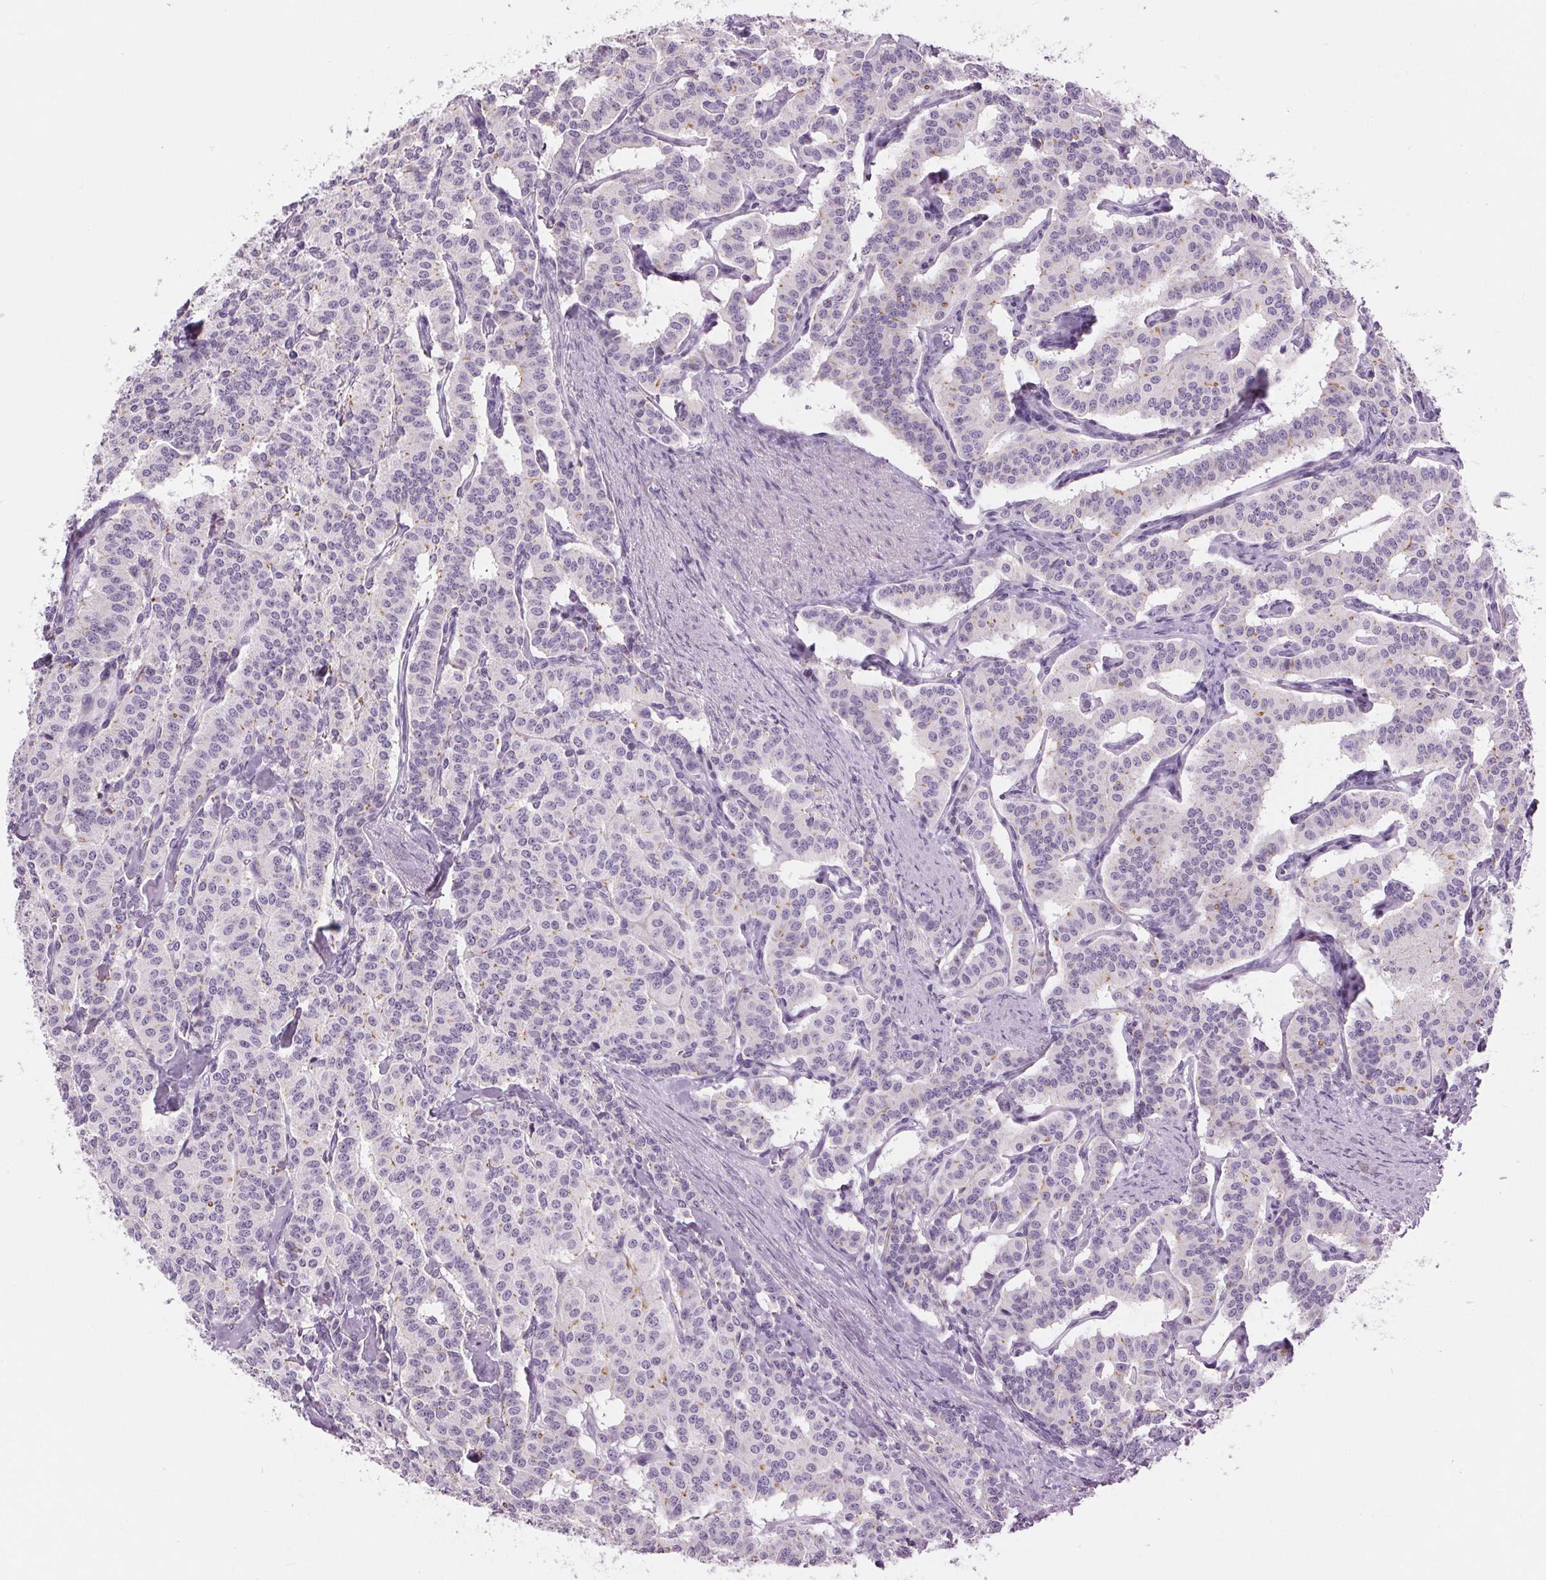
{"staining": {"intensity": "weak", "quantity": "<25%", "location": "cytoplasmic/membranous"}, "tissue": "carcinoid", "cell_type": "Tumor cells", "image_type": "cancer", "snomed": [{"axis": "morphology", "description": "Carcinoid, malignant, NOS"}, {"axis": "topography", "description": "Lung"}], "caption": "This is an immunohistochemistry (IHC) image of carcinoid (malignant). There is no positivity in tumor cells.", "gene": "MISP", "patient": {"sex": "female", "age": 46}}